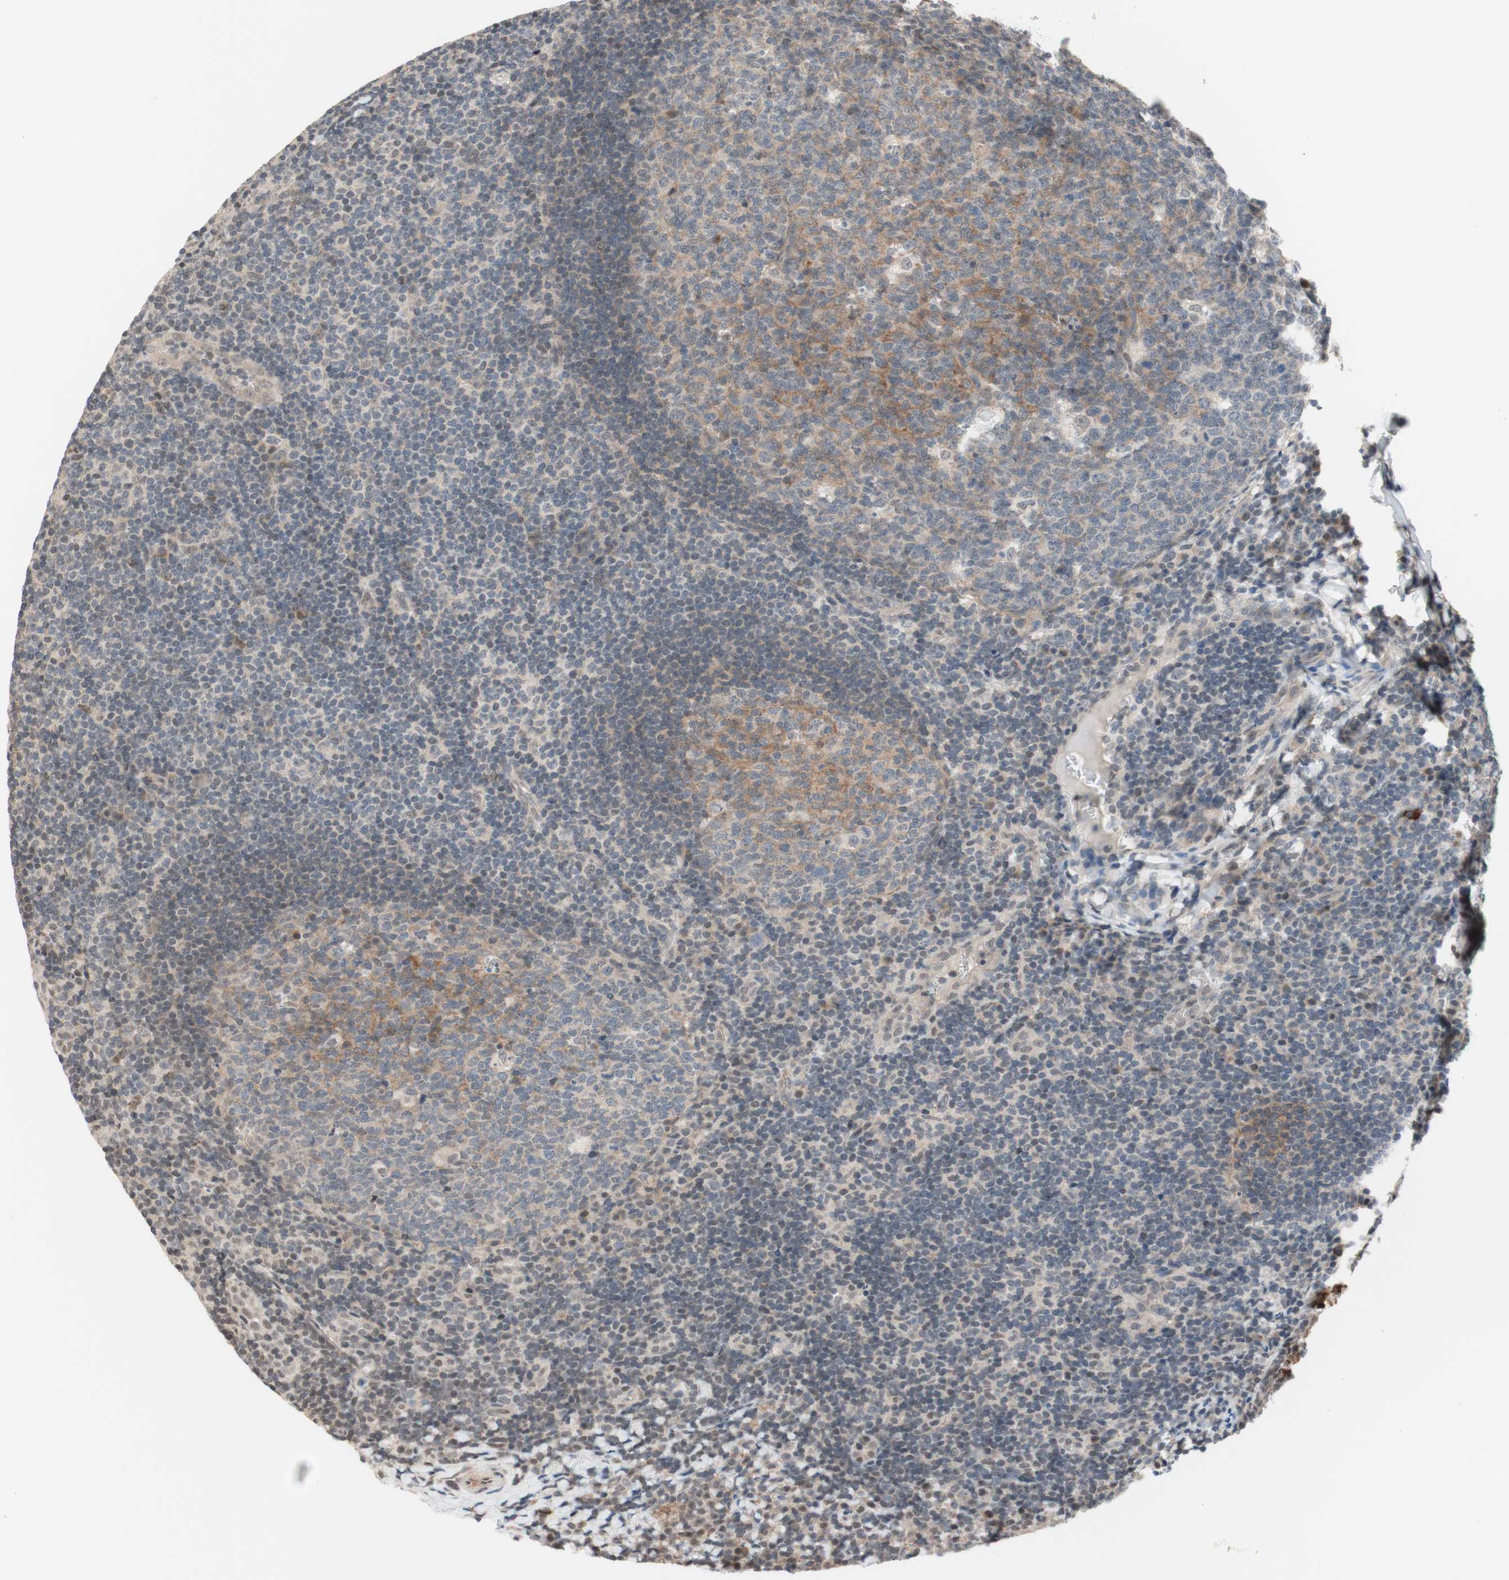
{"staining": {"intensity": "weak", "quantity": "25%-75%", "location": "cytoplasmic/membranous"}, "tissue": "tonsil", "cell_type": "Germinal center cells", "image_type": "normal", "snomed": [{"axis": "morphology", "description": "Normal tissue, NOS"}, {"axis": "topography", "description": "Tonsil"}], "caption": "A photomicrograph showing weak cytoplasmic/membranous expression in approximately 25%-75% of germinal center cells in benign tonsil, as visualized by brown immunohistochemical staining.", "gene": "CD55", "patient": {"sex": "male", "age": 37}}